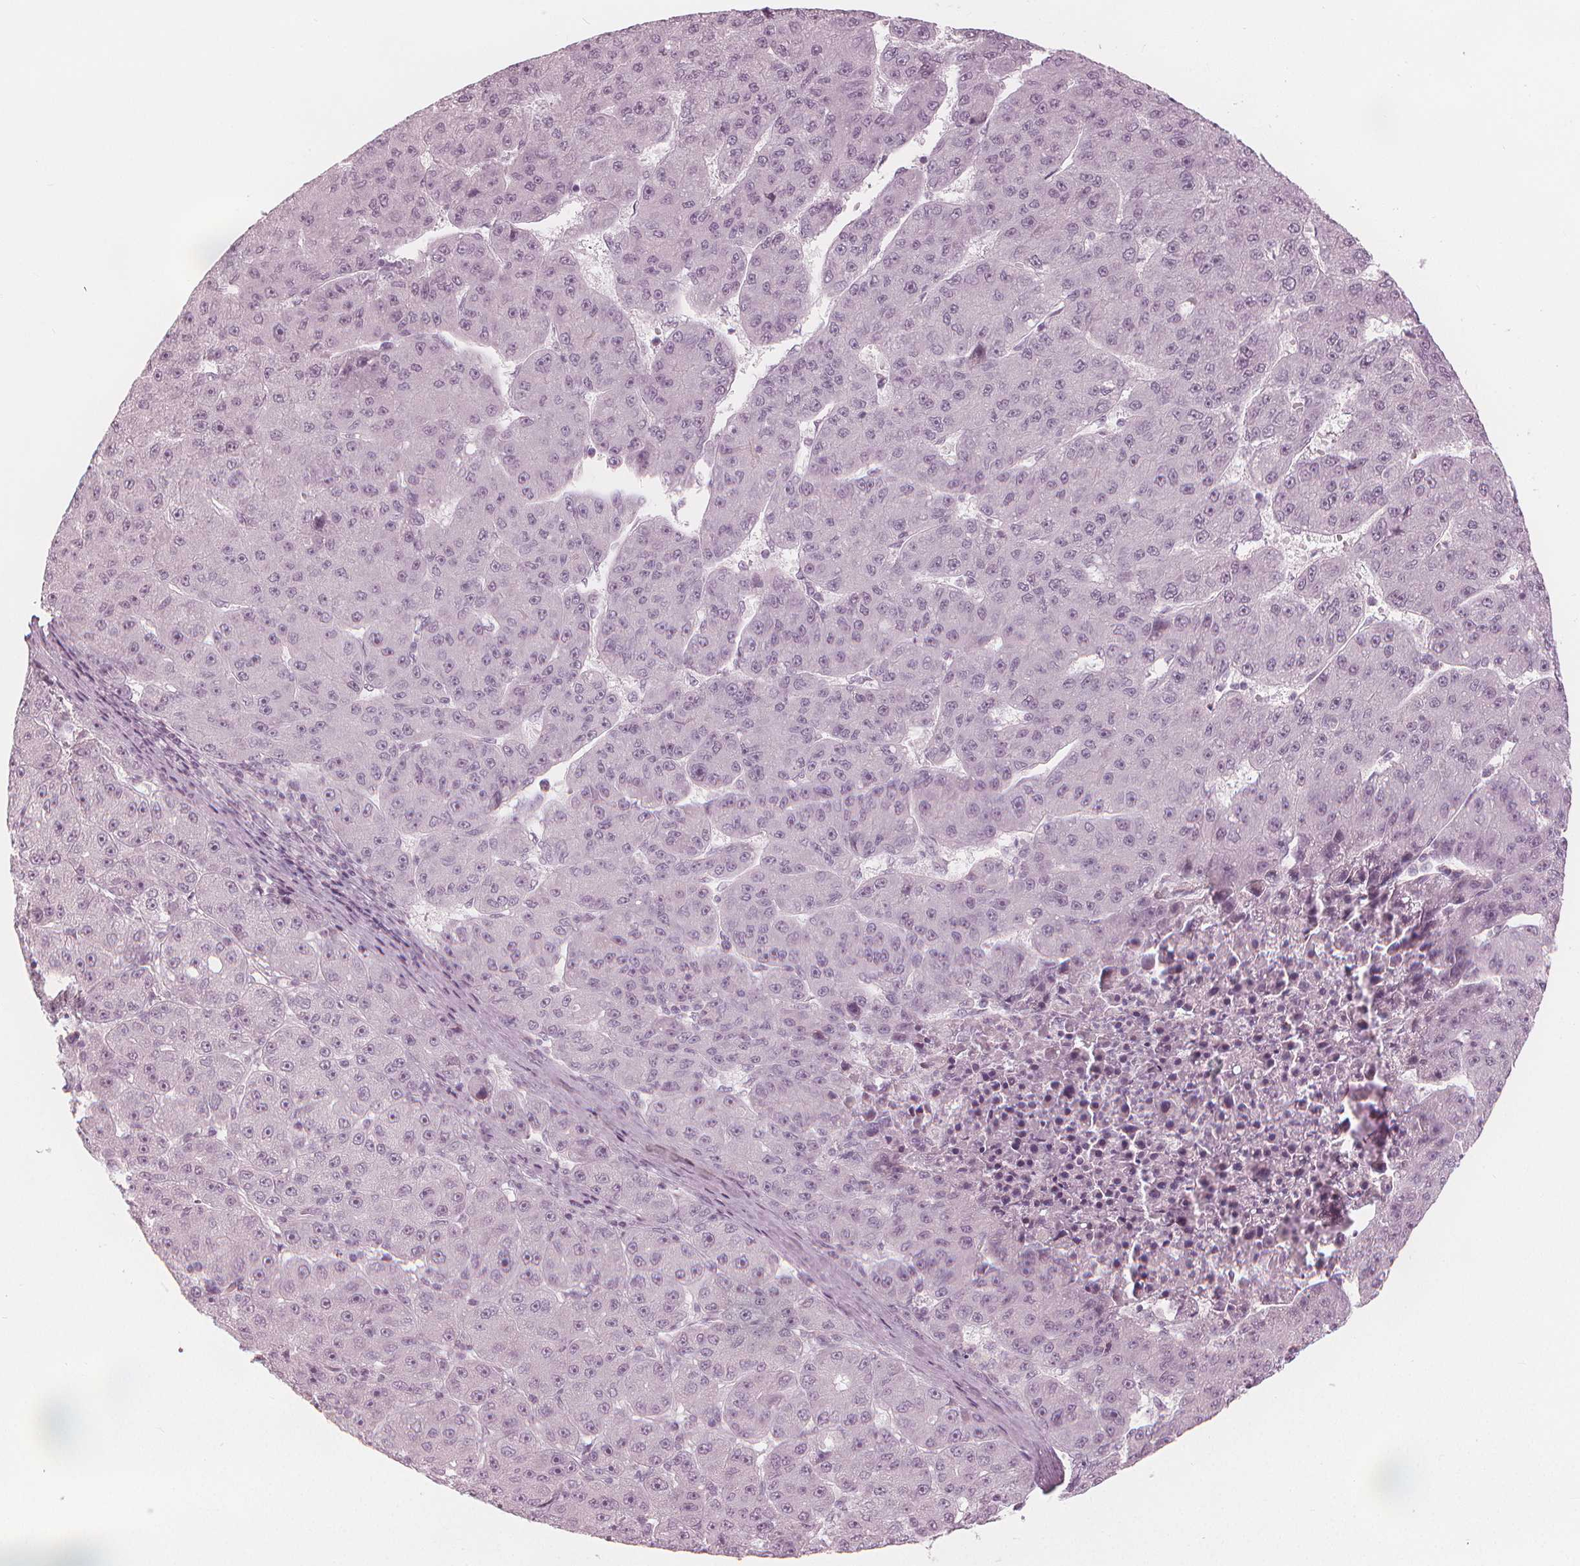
{"staining": {"intensity": "negative", "quantity": "none", "location": "none"}, "tissue": "liver cancer", "cell_type": "Tumor cells", "image_type": "cancer", "snomed": [{"axis": "morphology", "description": "Carcinoma, Hepatocellular, NOS"}, {"axis": "topography", "description": "Liver"}], "caption": "An image of liver cancer (hepatocellular carcinoma) stained for a protein exhibits no brown staining in tumor cells.", "gene": "PAEP", "patient": {"sex": "male", "age": 67}}